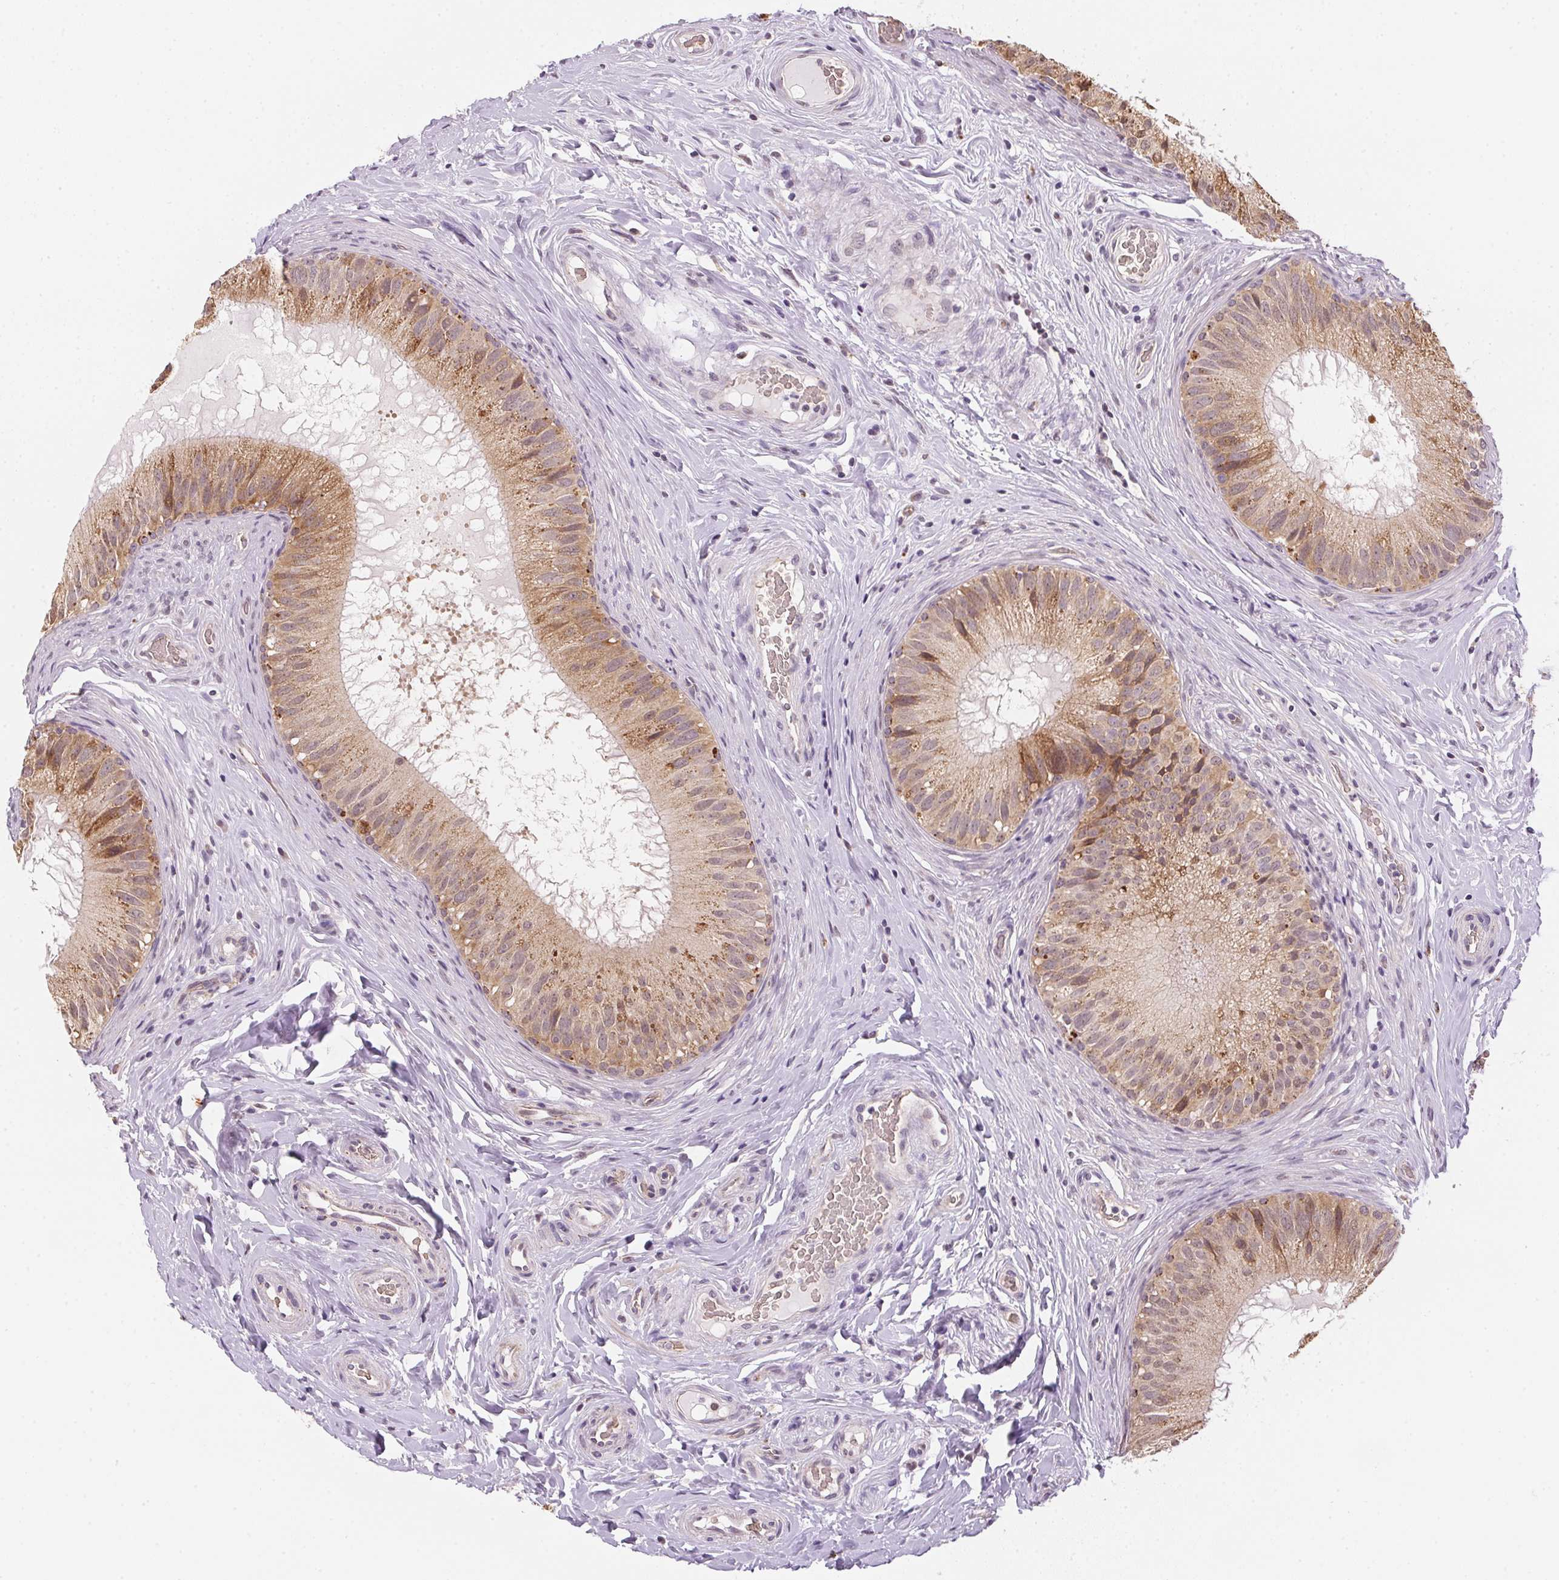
{"staining": {"intensity": "moderate", "quantity": ">75%", "location": "cytoplasmic/membranous"}, "tissue": "epididymis", "cell_type": "Glandular cells", "image_type": "normal", "snomed": [{"axis": "morphology", "description": "Normal tissue, NOS"}, {"axis": "topography", "description": "Epididymis"}], "caption": "A high-resolution histopathology image shows IHC staining of unremarkable epididymis, which displays moderate cytoplasmic/membranous expression in about >75% of glandular cells.", "gene": "METTL13", "patient": {"sex": "male", "age": 34}}